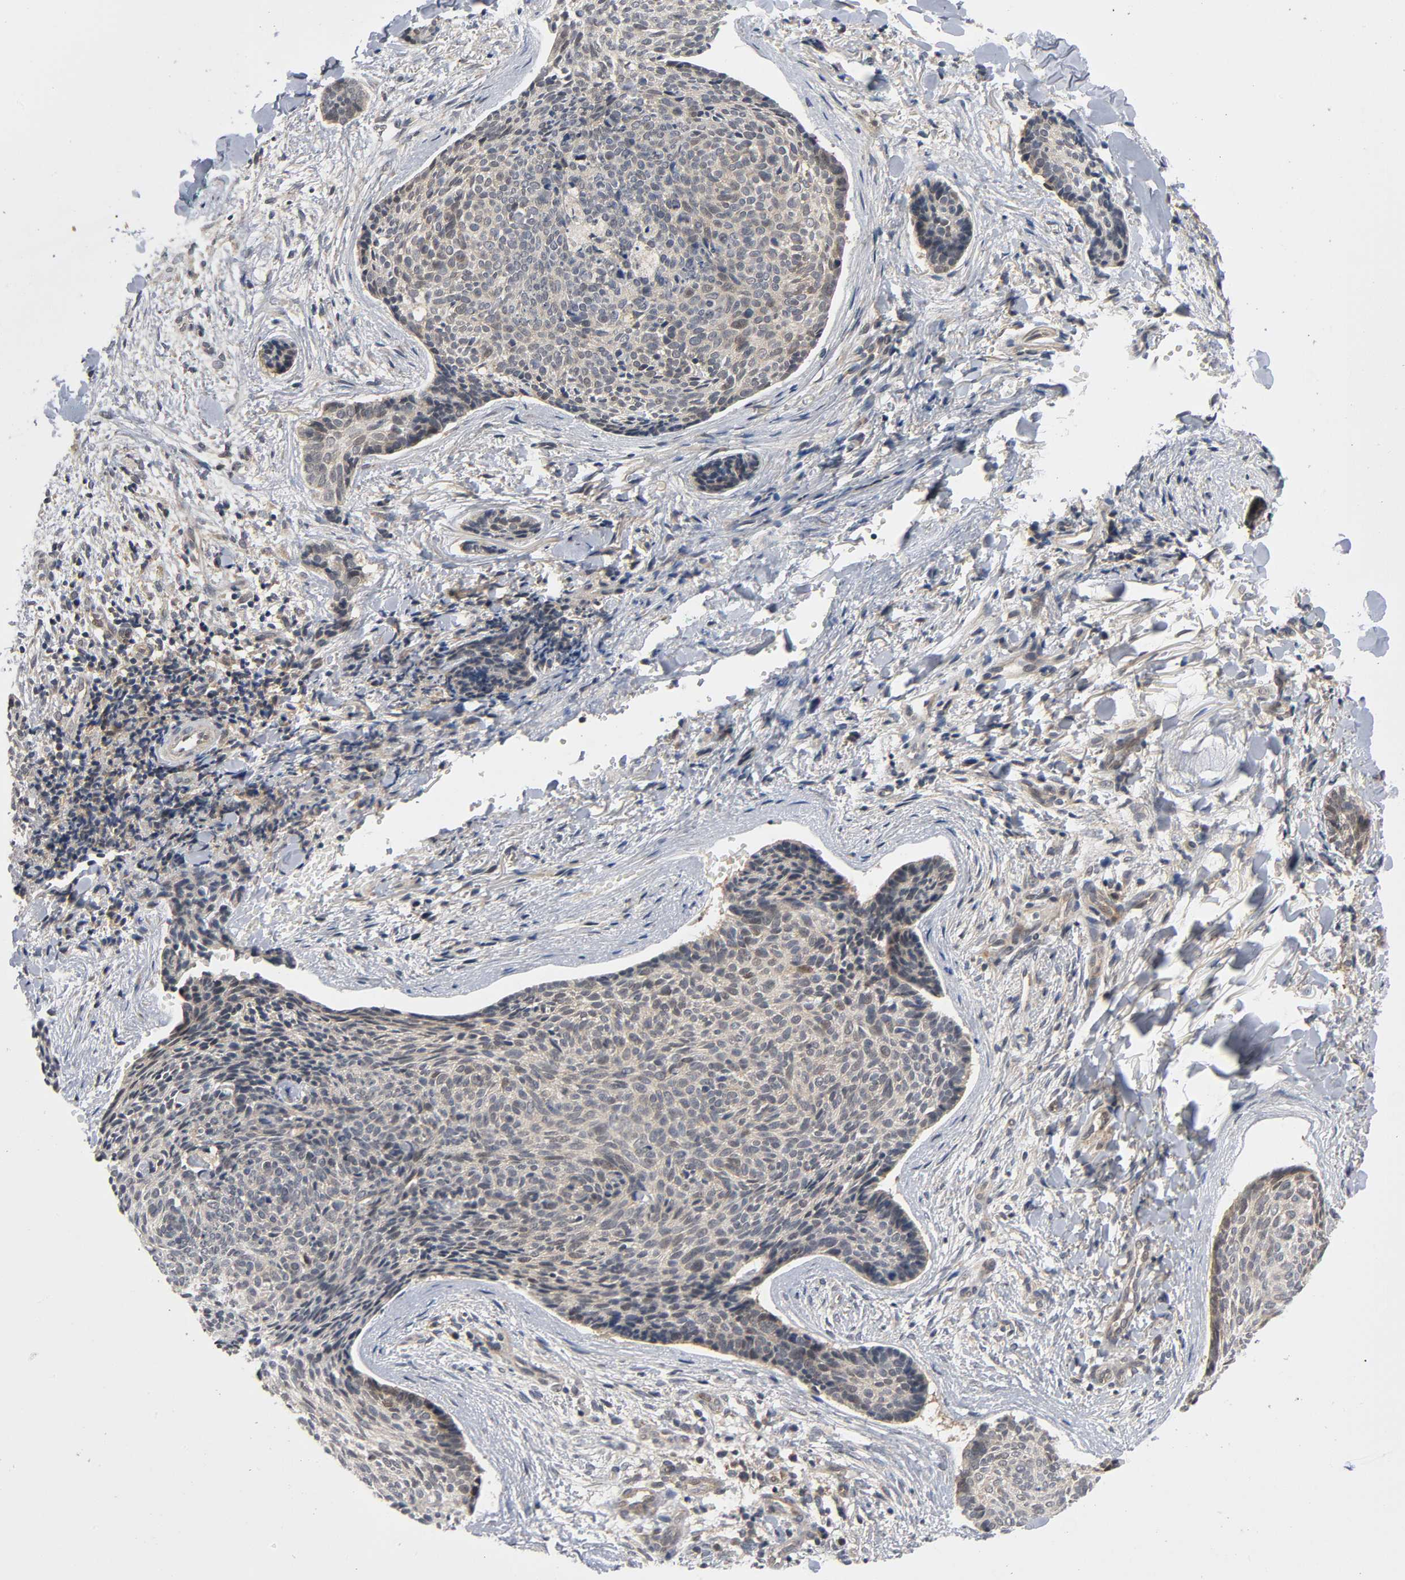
{"staining": {"intensity": "weak", "quantity": ">75%", "location": "cytoplasmic/membranous"}, "tissue": "skin cancer", "cell_type": "Tumor cells", "image_type": "cancer", "snomed": [{"axis": "morphology", "description": "Normal tissue, NOS"}, {"axis": "morphology", "description": "Basal cell carcinoma"}, {"axis": "topography", "description": "Skin"}], "caption": "Tumor cells show low levels of weak cytoplasmic/membranous staining in about >75% of cells in human skin cancer. Immunohistochemistry (ihc) stains the protein of interest in brown and the nuclei are stained blue.", "gene": "MAPK8", "patient": {"sex": "female", "age": 57}}